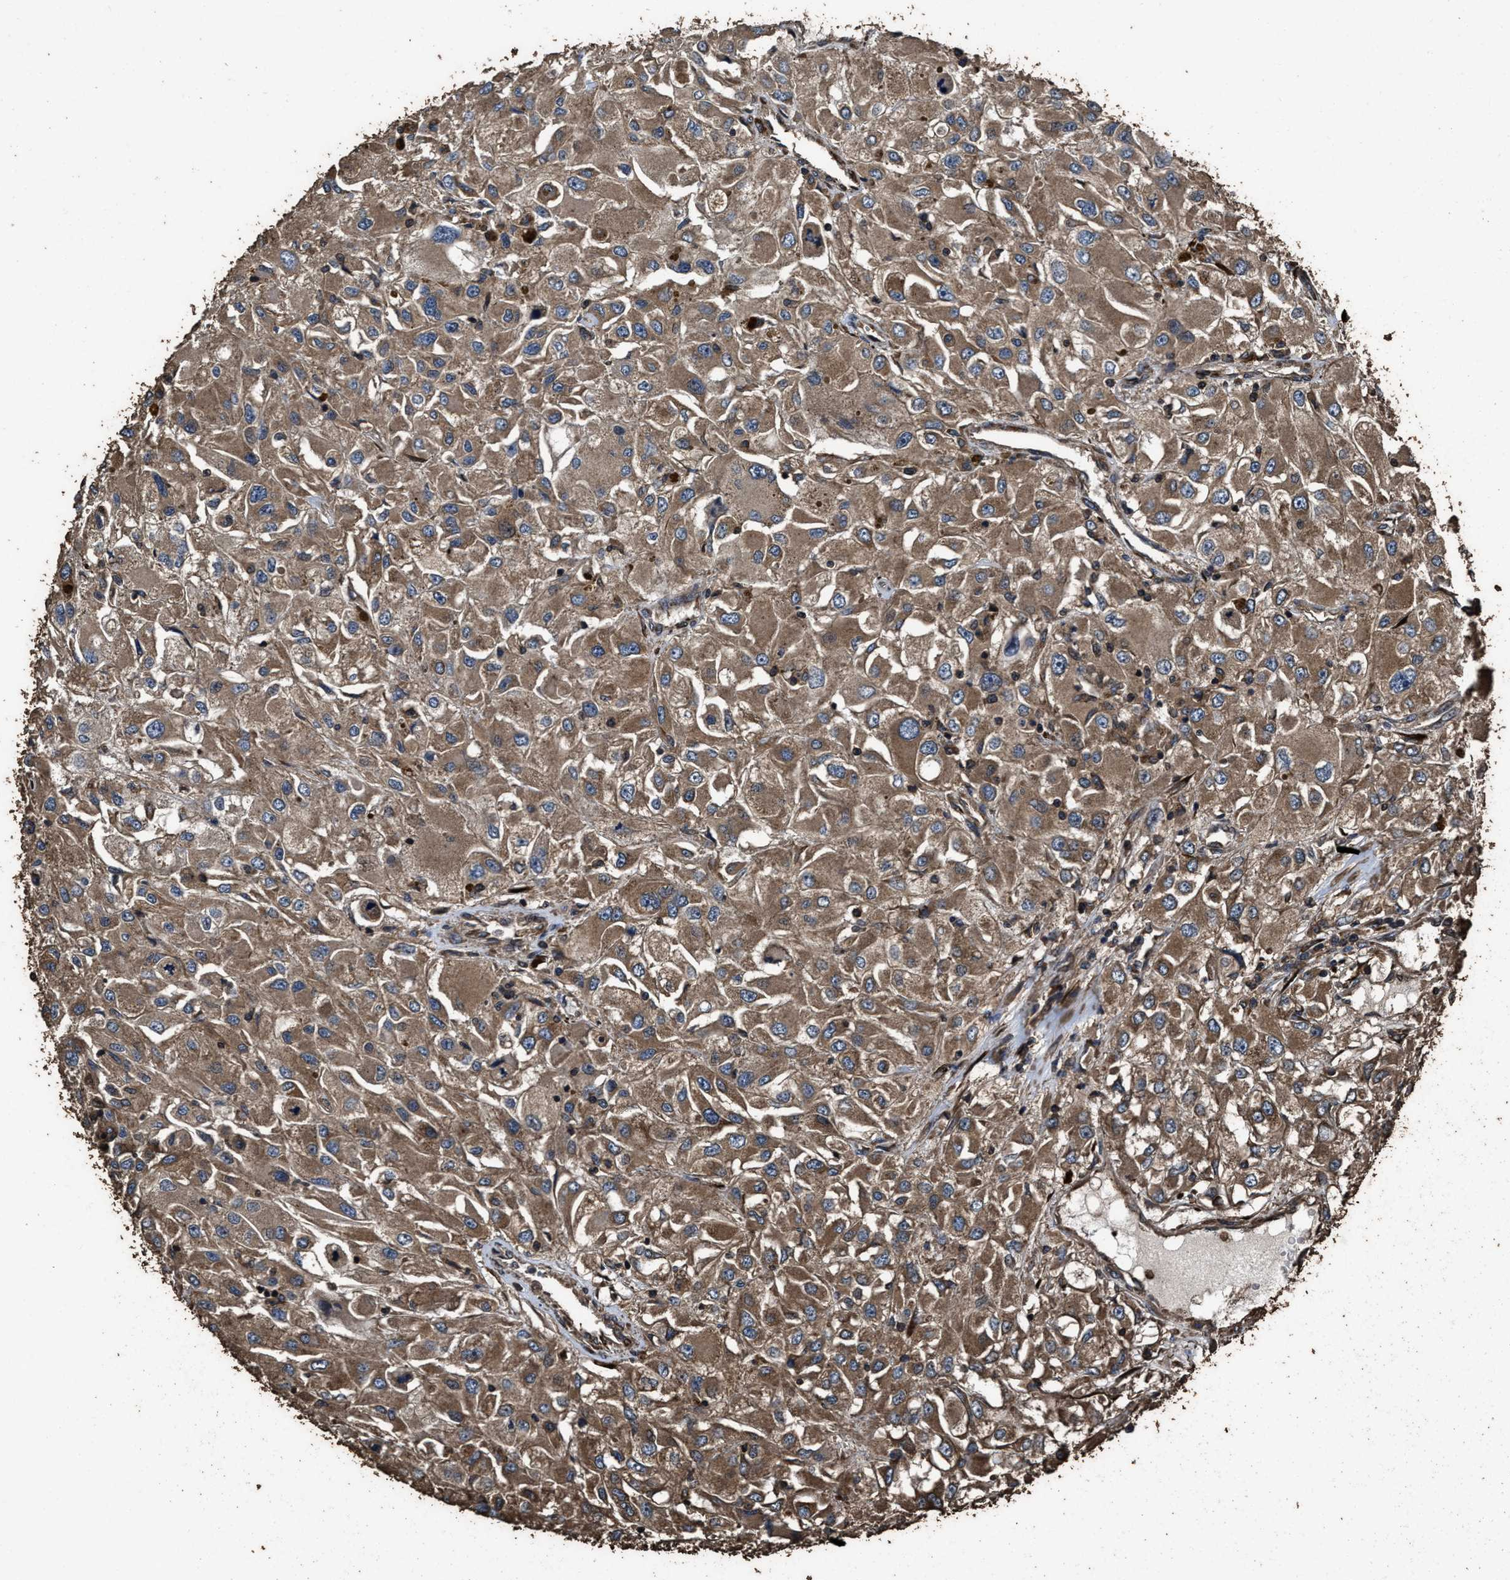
{"staining": {"intensity": "moderate", "quantity": ">75%", "location": "cytoplasmic/membranous"}, "tissue": "renal cancer", "cell_type": "Tumor cells", "image_type": "cancer", "snomed": [{"axis": "morphology", "description": "Adenocarcinoma, NOS"}, {"axis": "topography", "description": "Kidney"}], "caption": "Immunohistochemistry image of renal cancer stained for a protein (brown), which shows medium levels of moderate cytoplasmic/membranous positivity in approximately >75% of tumor cells.", "gene": "ZMYND19", "patient": {"sex": "female", "age": 52}}